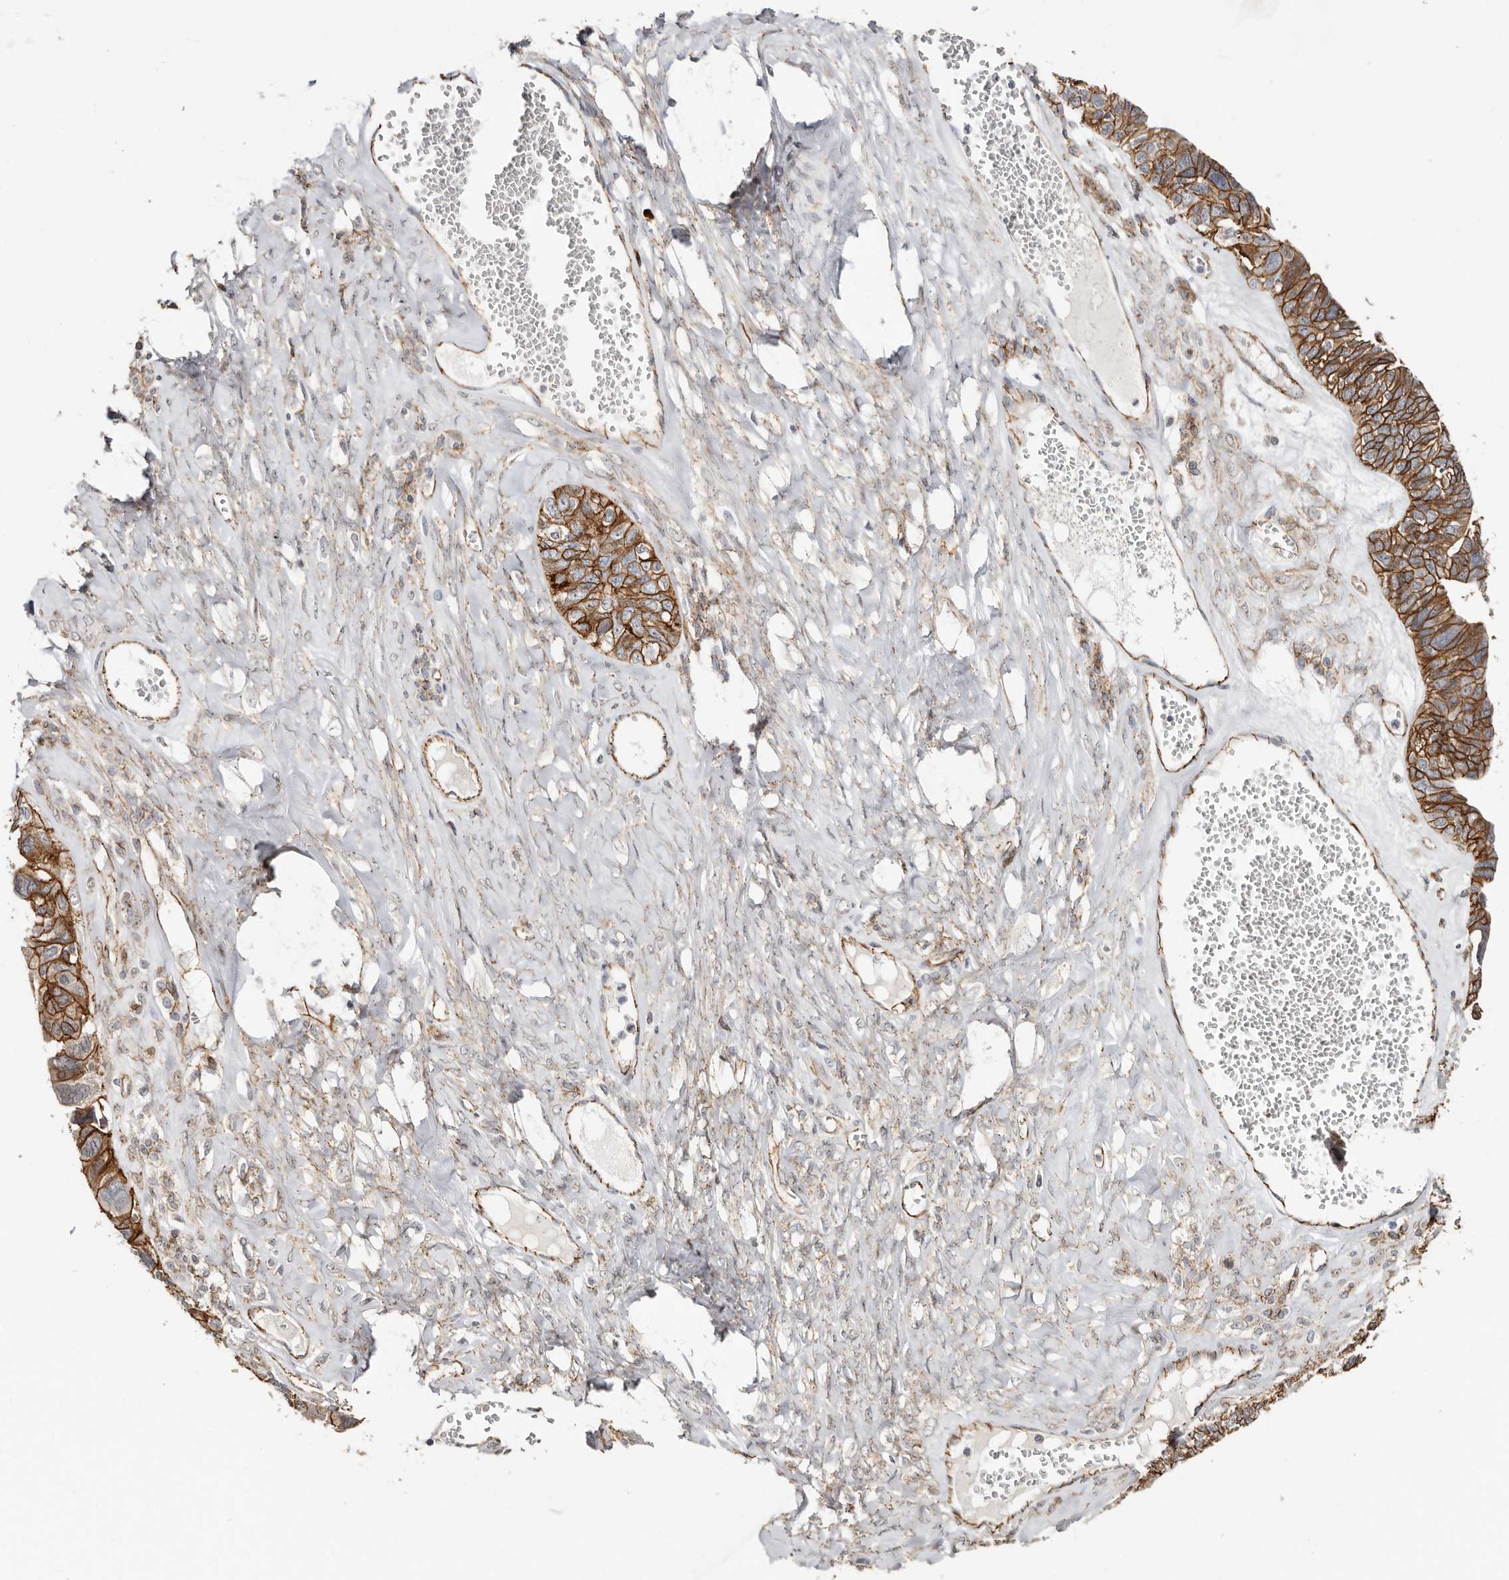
{"staining": {"intensity": "strong", "quantity": ">75%", "location": "cytoplasmic/membranous"}, "tissue": "ovarian cancer", "cell_type": "Tumor cells", "image_type": "cancer", "snomed": [{"axis": "morphology", "description": "Cystadenocarcinoma, serous, NOS"}, {"axis": "topography", "description": "Ovary"}], "caption": "Protein staining shows strong cytoplasmic/membranous expression in approximately >75% of tumor cells in ovarian cancer (serous cystadenocarcinoma). The staining was performed using DAB, with brown indicating positive protein expression. Nuclei are stained blue with hematoxylin.", "gene": "CTNNB1", "patient": {"sex": "female", "age": 79}}